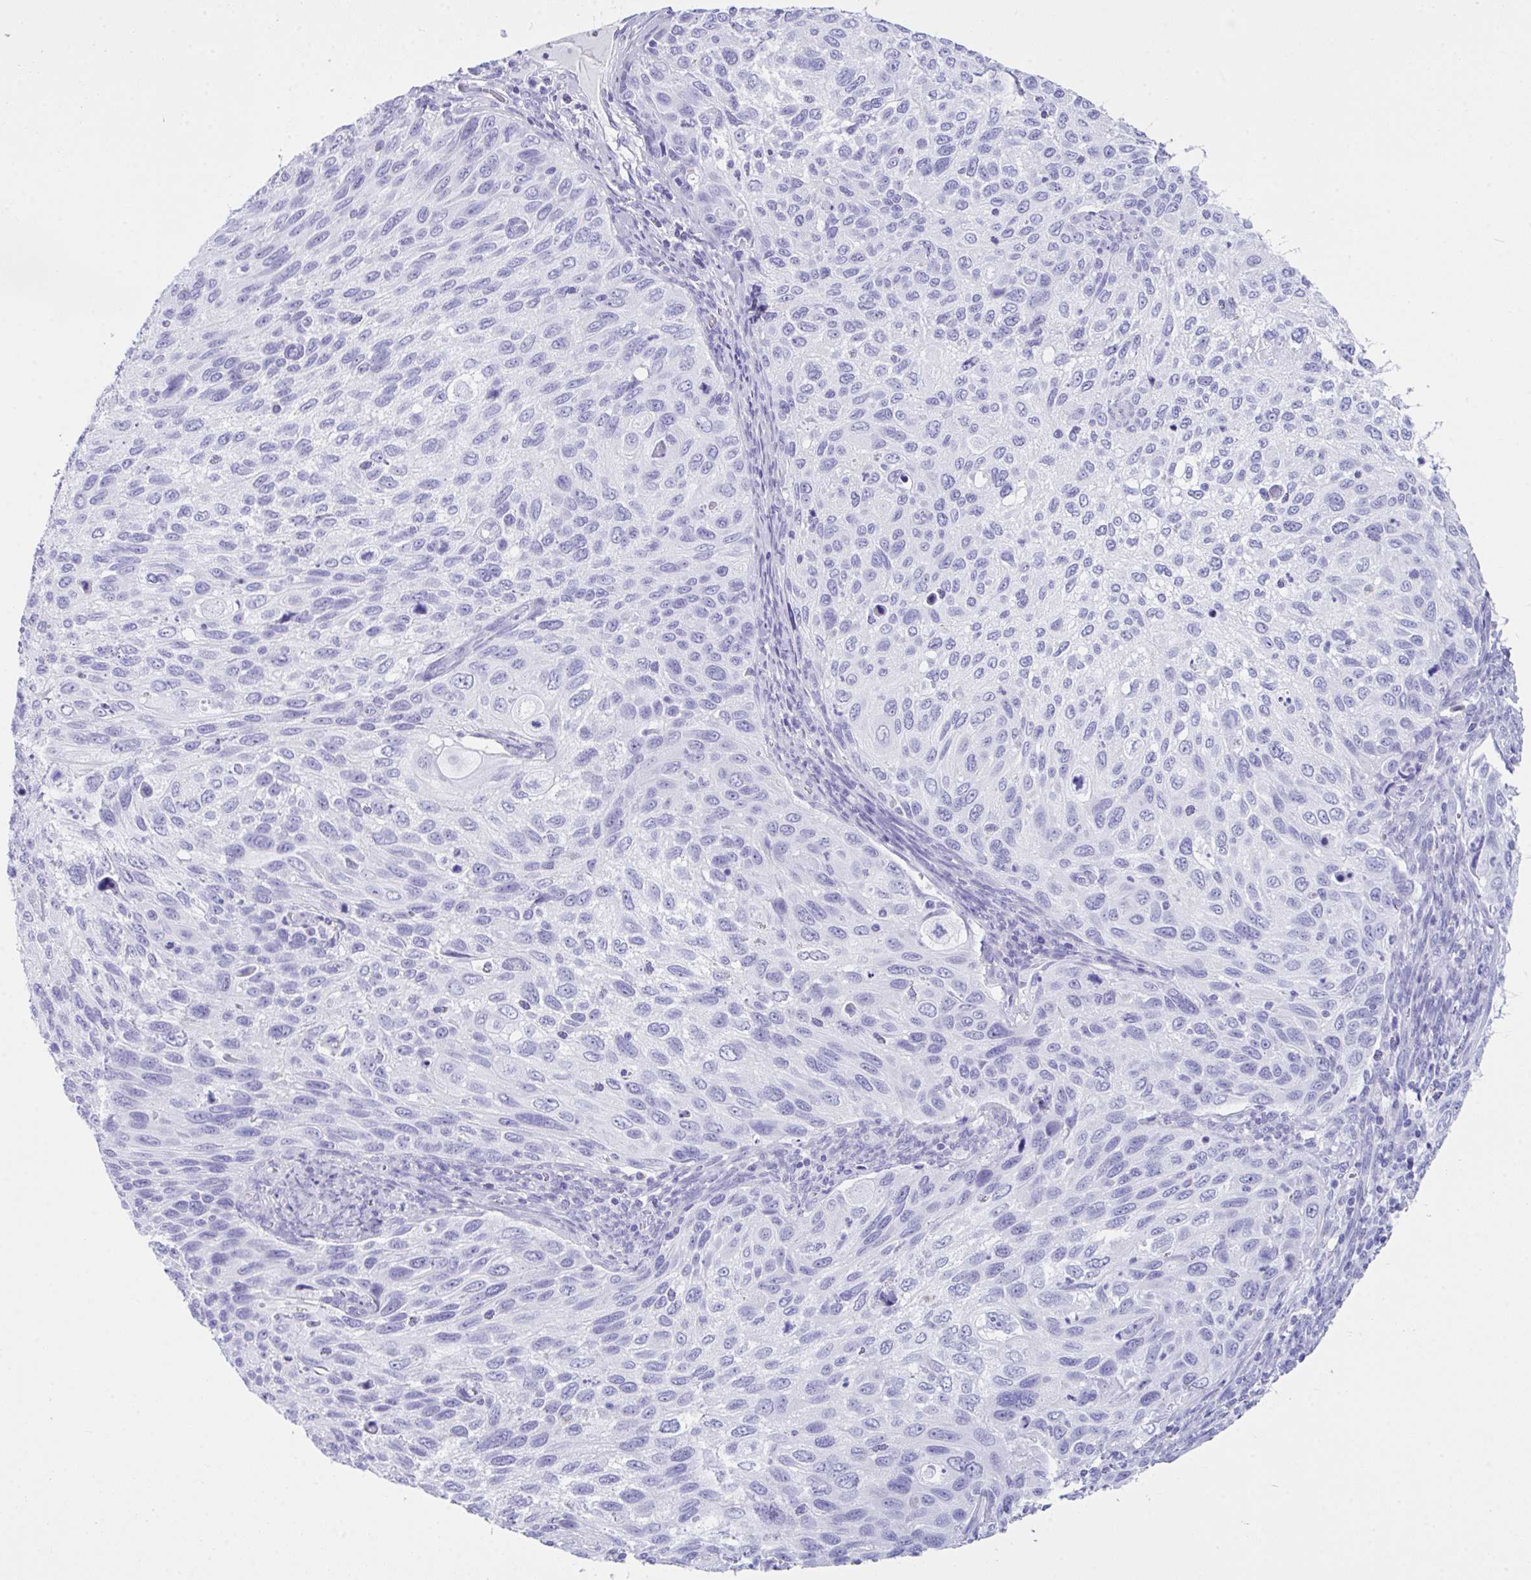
{"staining": {"intensity": "negative", "quantity": "none", "location": "none"}, "tissue": "cervical cancer", "cell_type": "Tumor cells", "image_type": "cancer", "snomed": [{"axis": "morphology", "description": "Squamous cell carcinoma, NOS"}, {"axis": "topography", "description": "Cervix"}], "caption": "Protein analysis of cervical cancer shows no significant staining in tumor cells.", "gene": "LGALS4", "patient": {"sex": "female", "age": 70}}